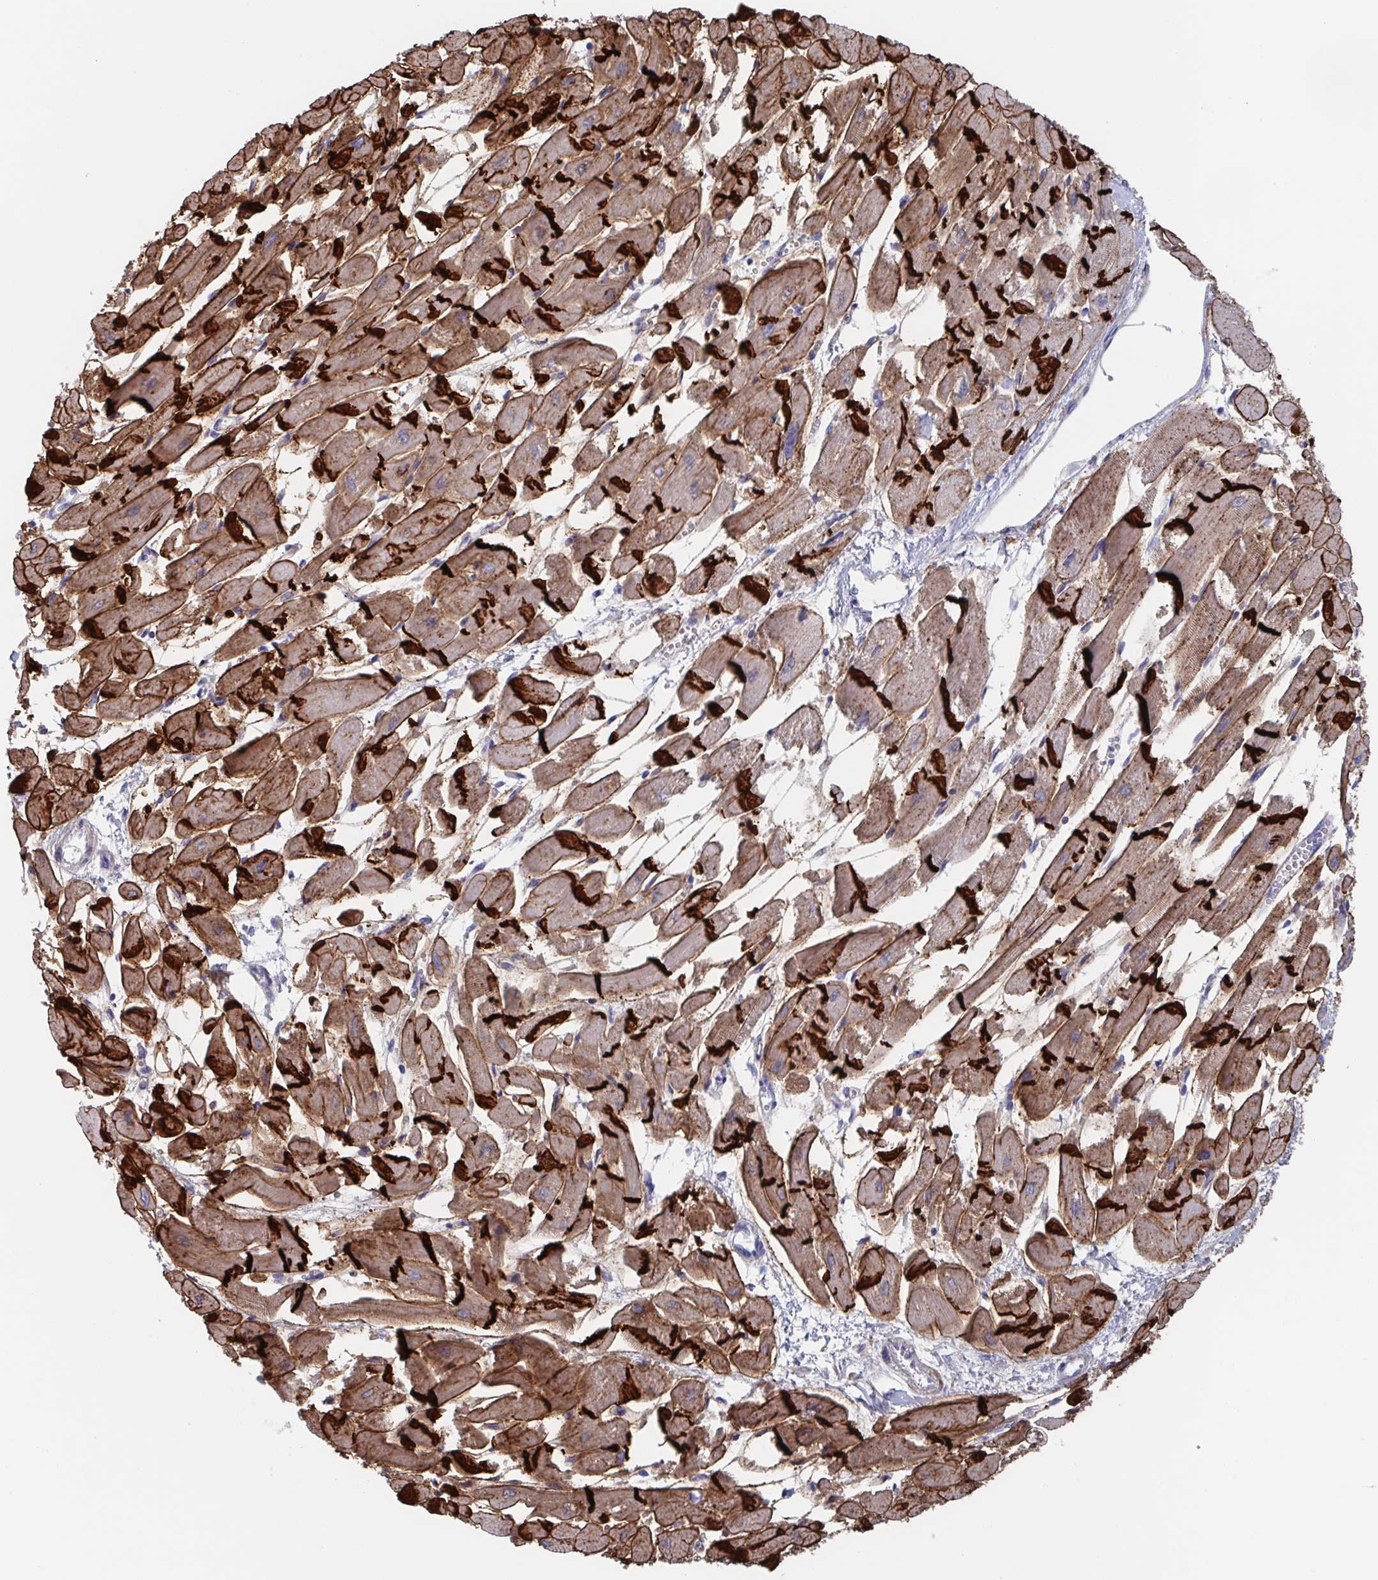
{"staining": {"intensity": "strong", "quantity": ">75%", "location": "cytoplasmic/membranous"}, "tissue": "heart muscle", "cell_type": "Cardiomyocytes", "image_type": "normal", "snomed": [{"axis": "morphology", "description": "Normal tissue, NOS"}, {"axis": "topography", "description": "Heart"}], "caption": "This is a histology image of immunohistochemistry (IHC) staining of benign heart muscle, which shows strong positivity in the cytoplasmic/membranous of cardiomyocytes.", "gene": "CDH2", "patient": {"sex": "female", "age": 52}}